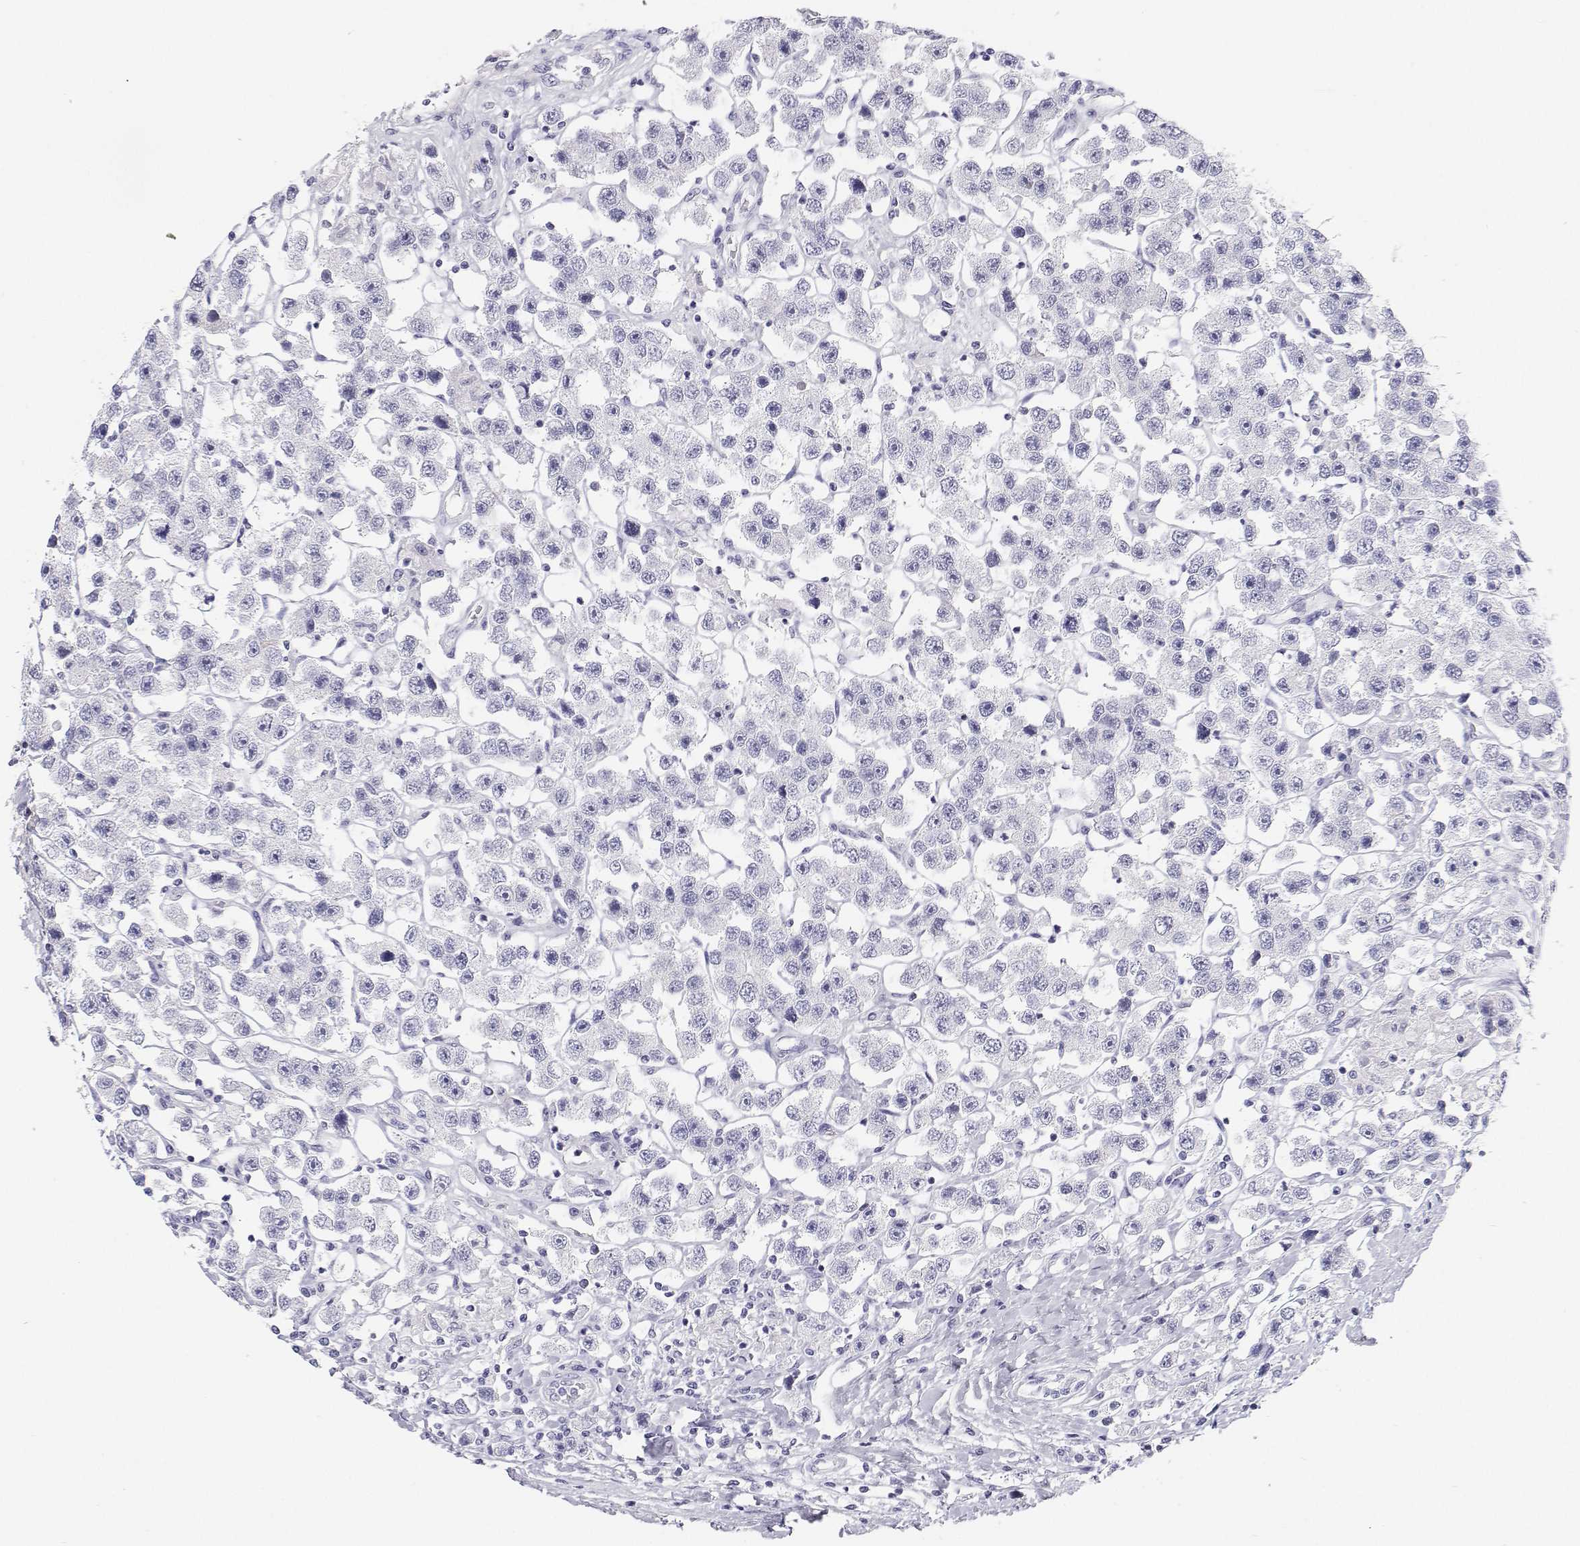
{"staining": {"intensity": "negative", "quantity": "none", "location": "none"}, "tissue": "testis cancer", "cell_type": "Tumor cells", "image_type": "cancer", "snomed": [{"axis": "morphology", "description": "Seminoma, NOS"}, {"axis": "topography", "description": "Testis"}], "caption": "Micrograph shows no protein staining in tumor cells of seminoma (testis) tissue.", "gene": "BHMT", "patient": {"sex": "male", "age": 45}}